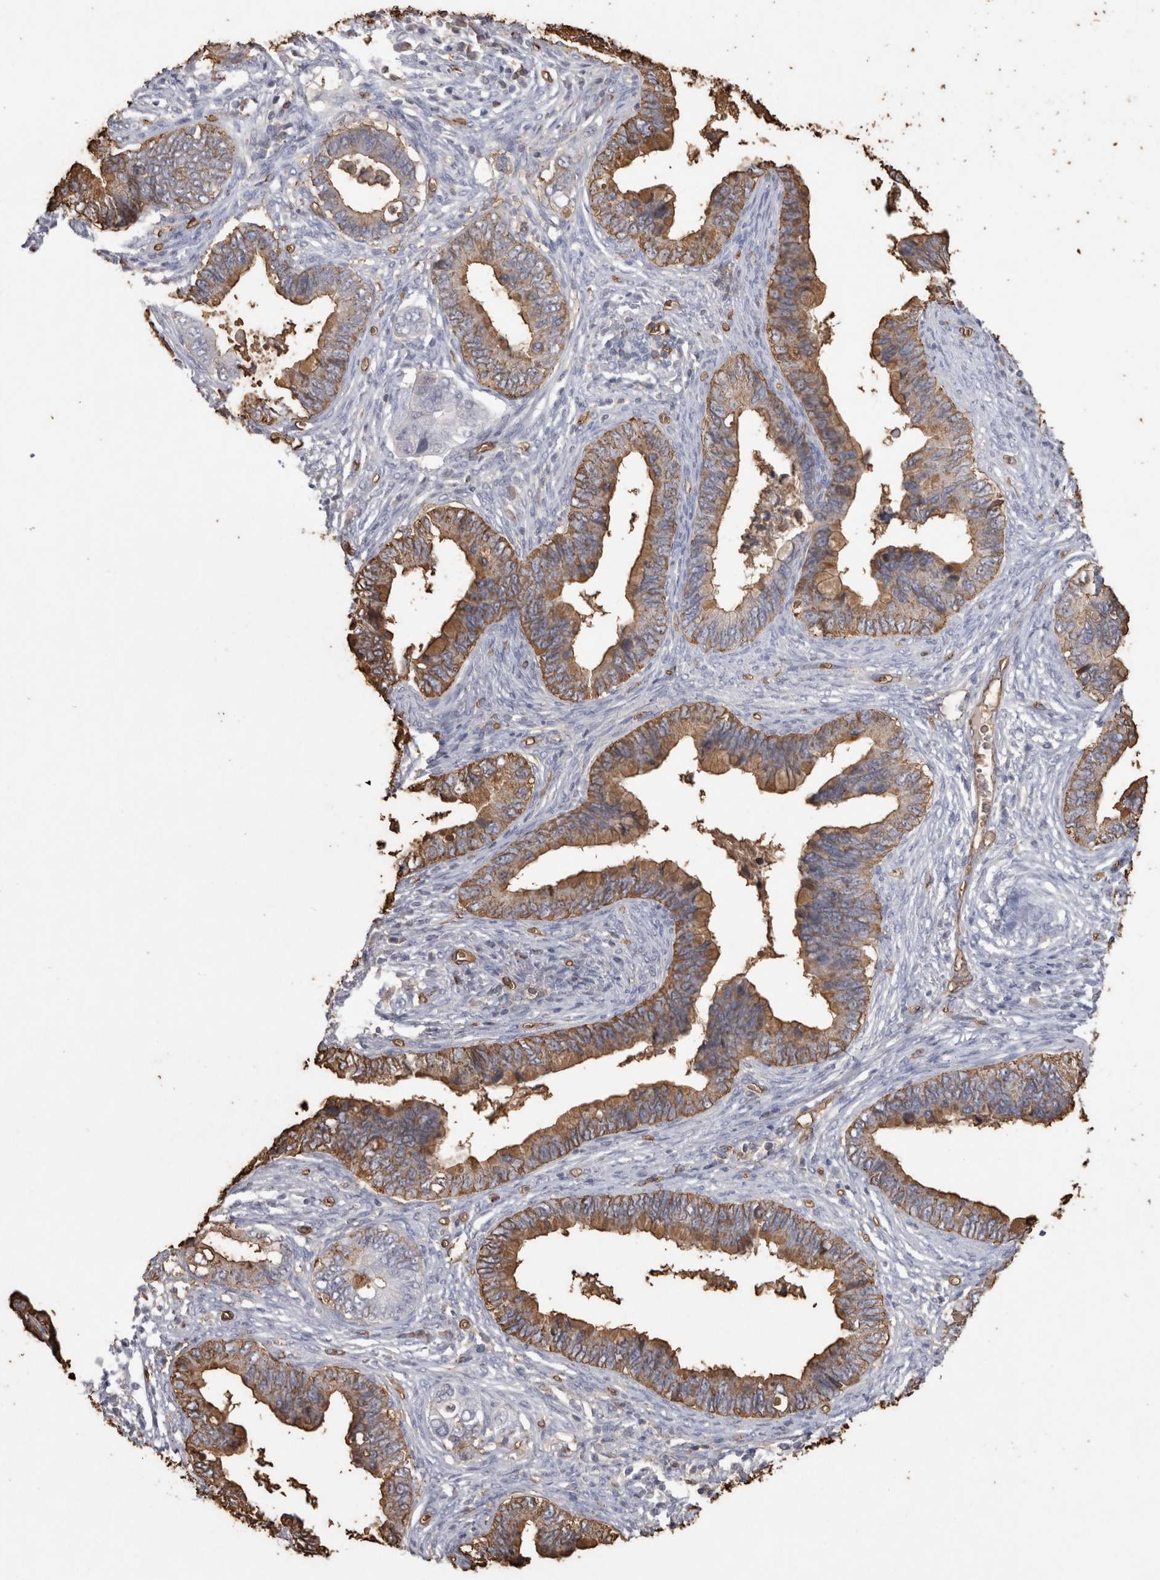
{"staining": {"intensity": "moderate", "quantity": ">75%", "location": "cytoplasmic/membranous"}, "tissue": "cervical cancer", "cell_type": "Tumor cells", "image_type": "cancer", "snomed": [{"axis": "morphology", "description": "Adenocarcinoma, NOS"}, {"axis": "topography", "description": "Cervix"}], "caption": "The photomicrograph reveals immunohistochemical staining of adenocarcinoma (cervical). There is moderate cytoplasmic/membranous staining is present in approximately >75% of tumor cells.", "gene": "IL17RC", "patient": {"sex": "female", "age": 44}}